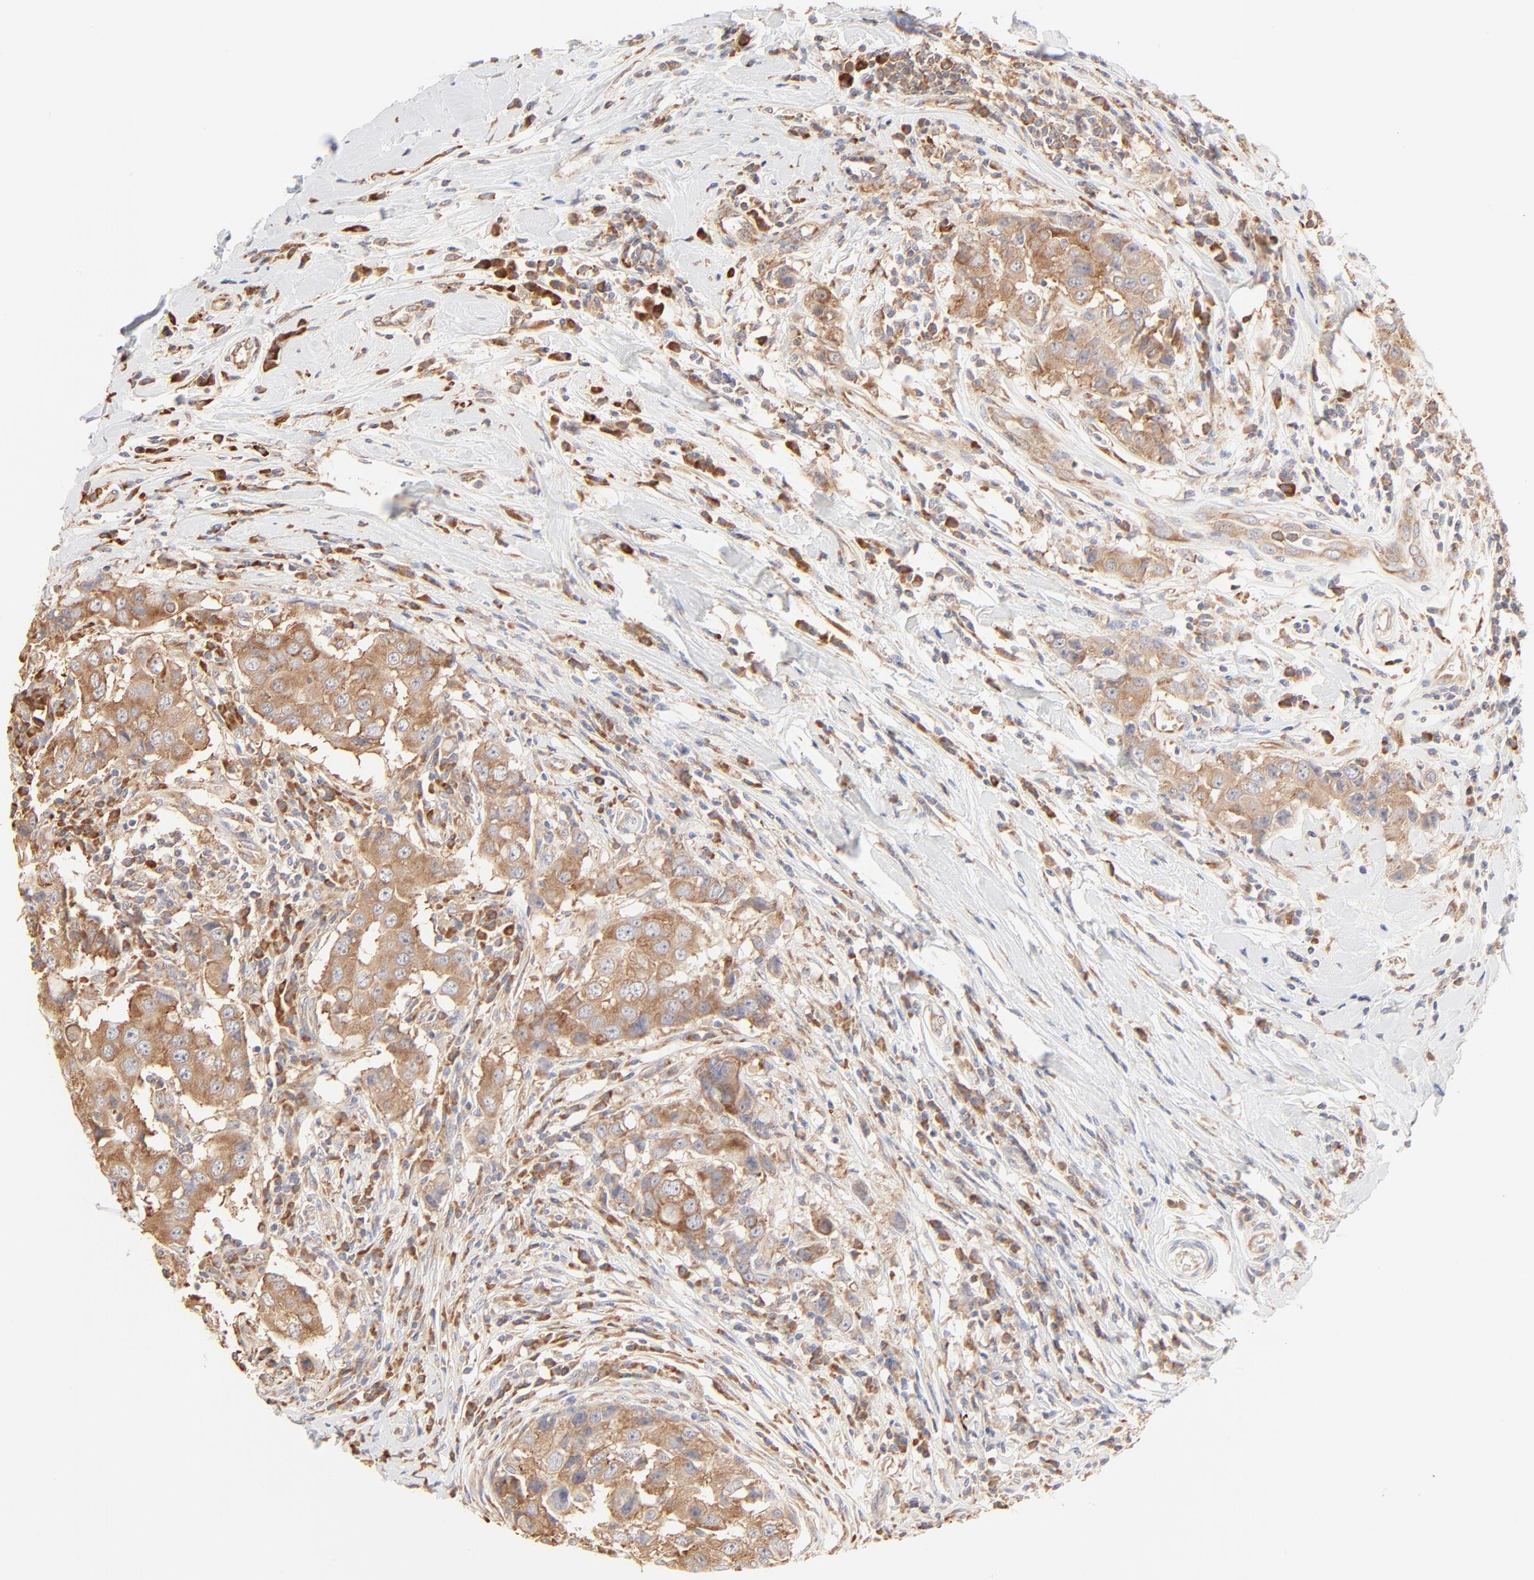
{"staining": {"intensity": "moderate", "quantity": ">75%", "location": "cytoplasmic/membranous"}, "tissue": "breast cancer", "cell_type": "Tumor cells", "image_type": "cancer", "snomed": [{"axis": "morphology", "description": "Duct carcinoma"}, {"axis": "topography", "description": "Breast"}], "caption": "Immunohistochemical staining of human breast cancer shows medium levels of moderate cytoplasmic/membranous positivity in about >75% of tumor cells. Nuclei are stained in blue.", "gene": "RPS20", "patient": {"sex": "female", "age": 27}}